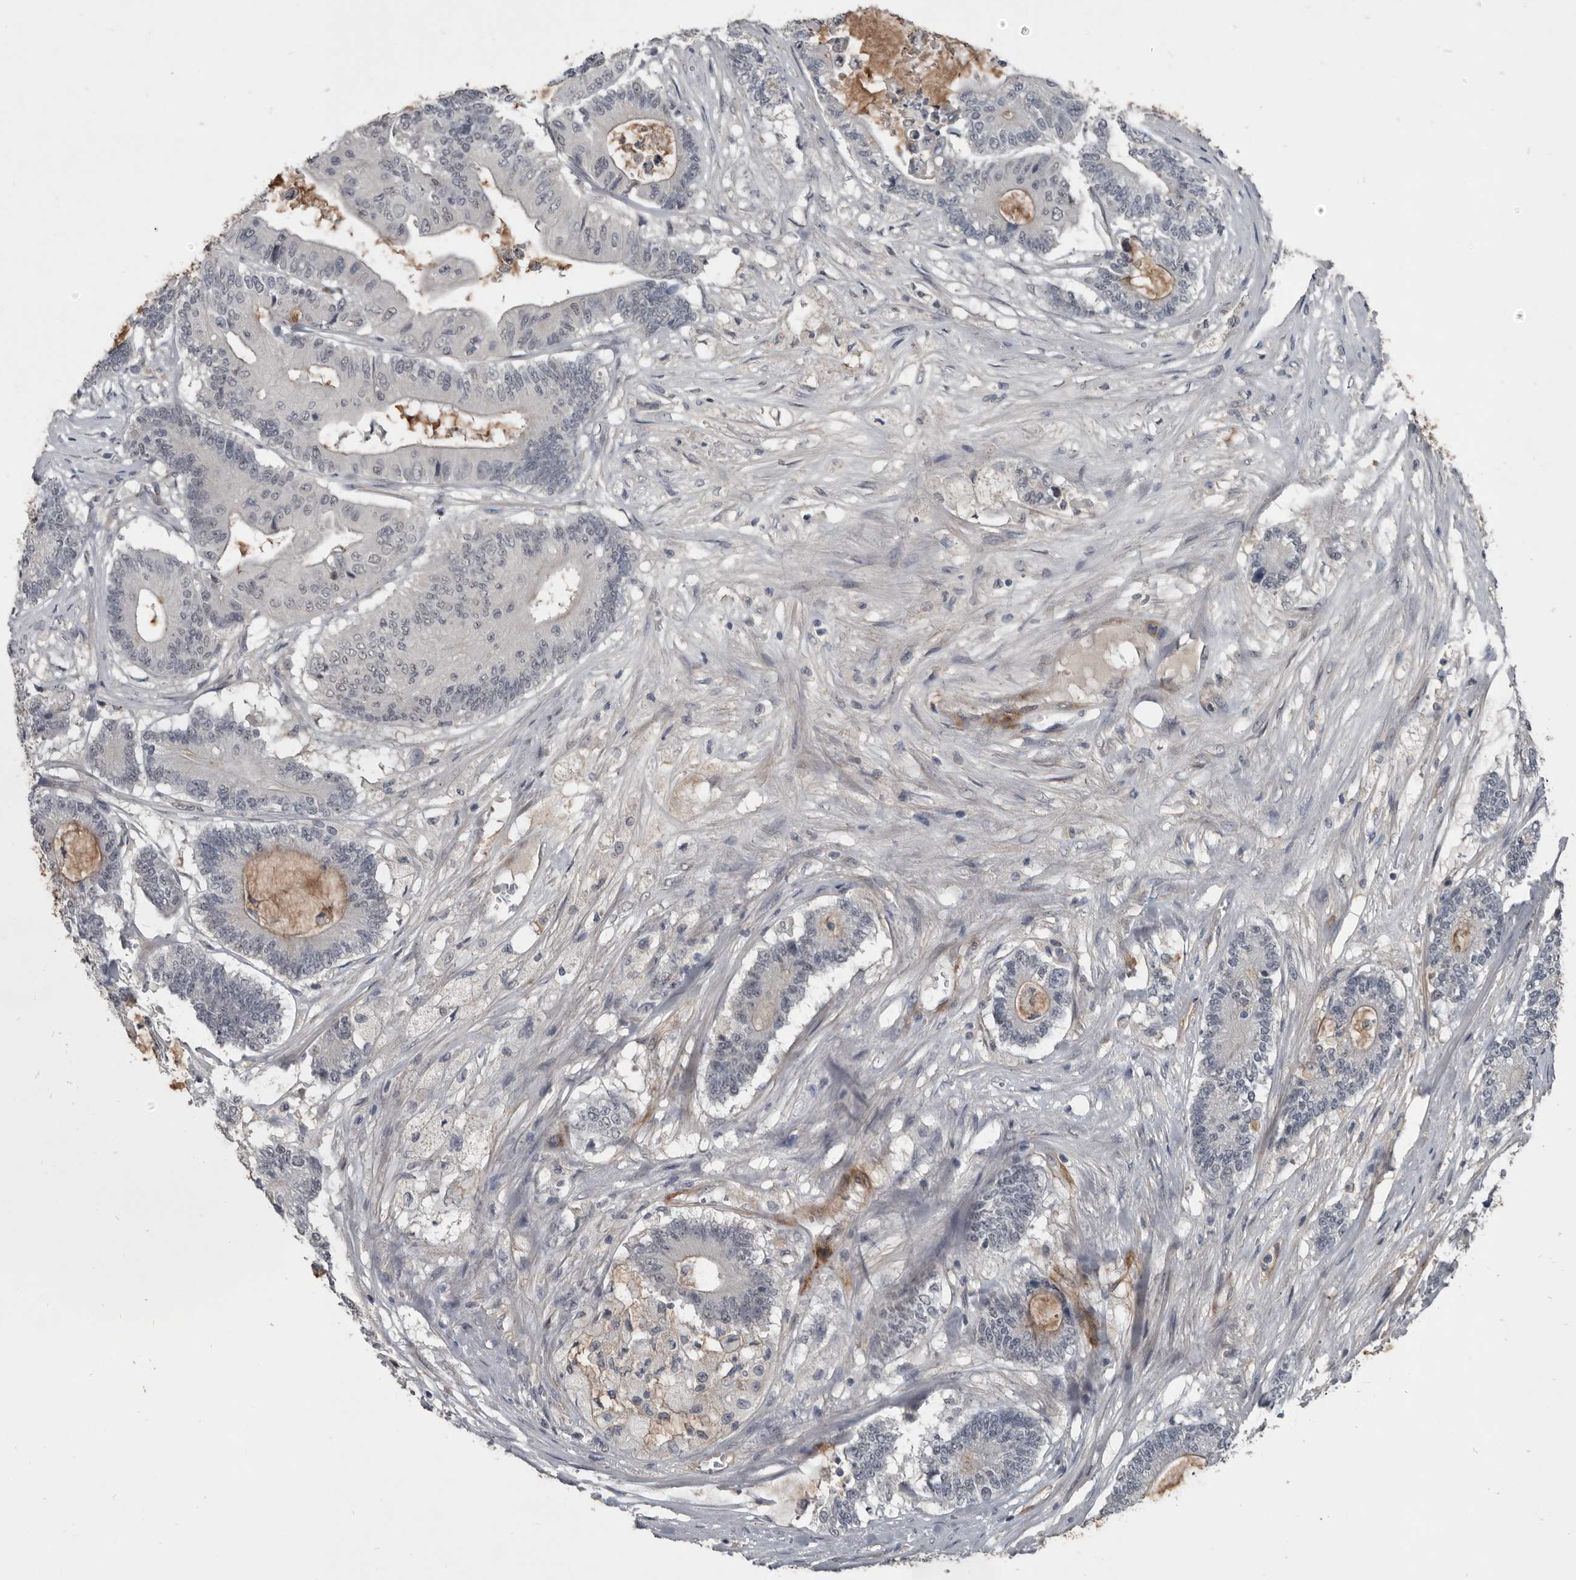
{"staining": {"intensity": "negative", "quantity": "none", "location": "none"}, "tissue": "colorectal cancer", "cell_type": "Tumor cells", "image_type": "cancer", "snomed": [{"axis": "morphology", "description": "Adenocarcinoma, NOS"}, {"axis": "topography", "description": "Colon"}], "caption": "High power microscopy image of an immunohistochemistry (IHC) photomicrograph of colorectal cancer (adenocarcinoma), revealing no significant expression in tumor cells.", "gene": "C1orf216", "patient": {"sex": "female", "age": 84}}